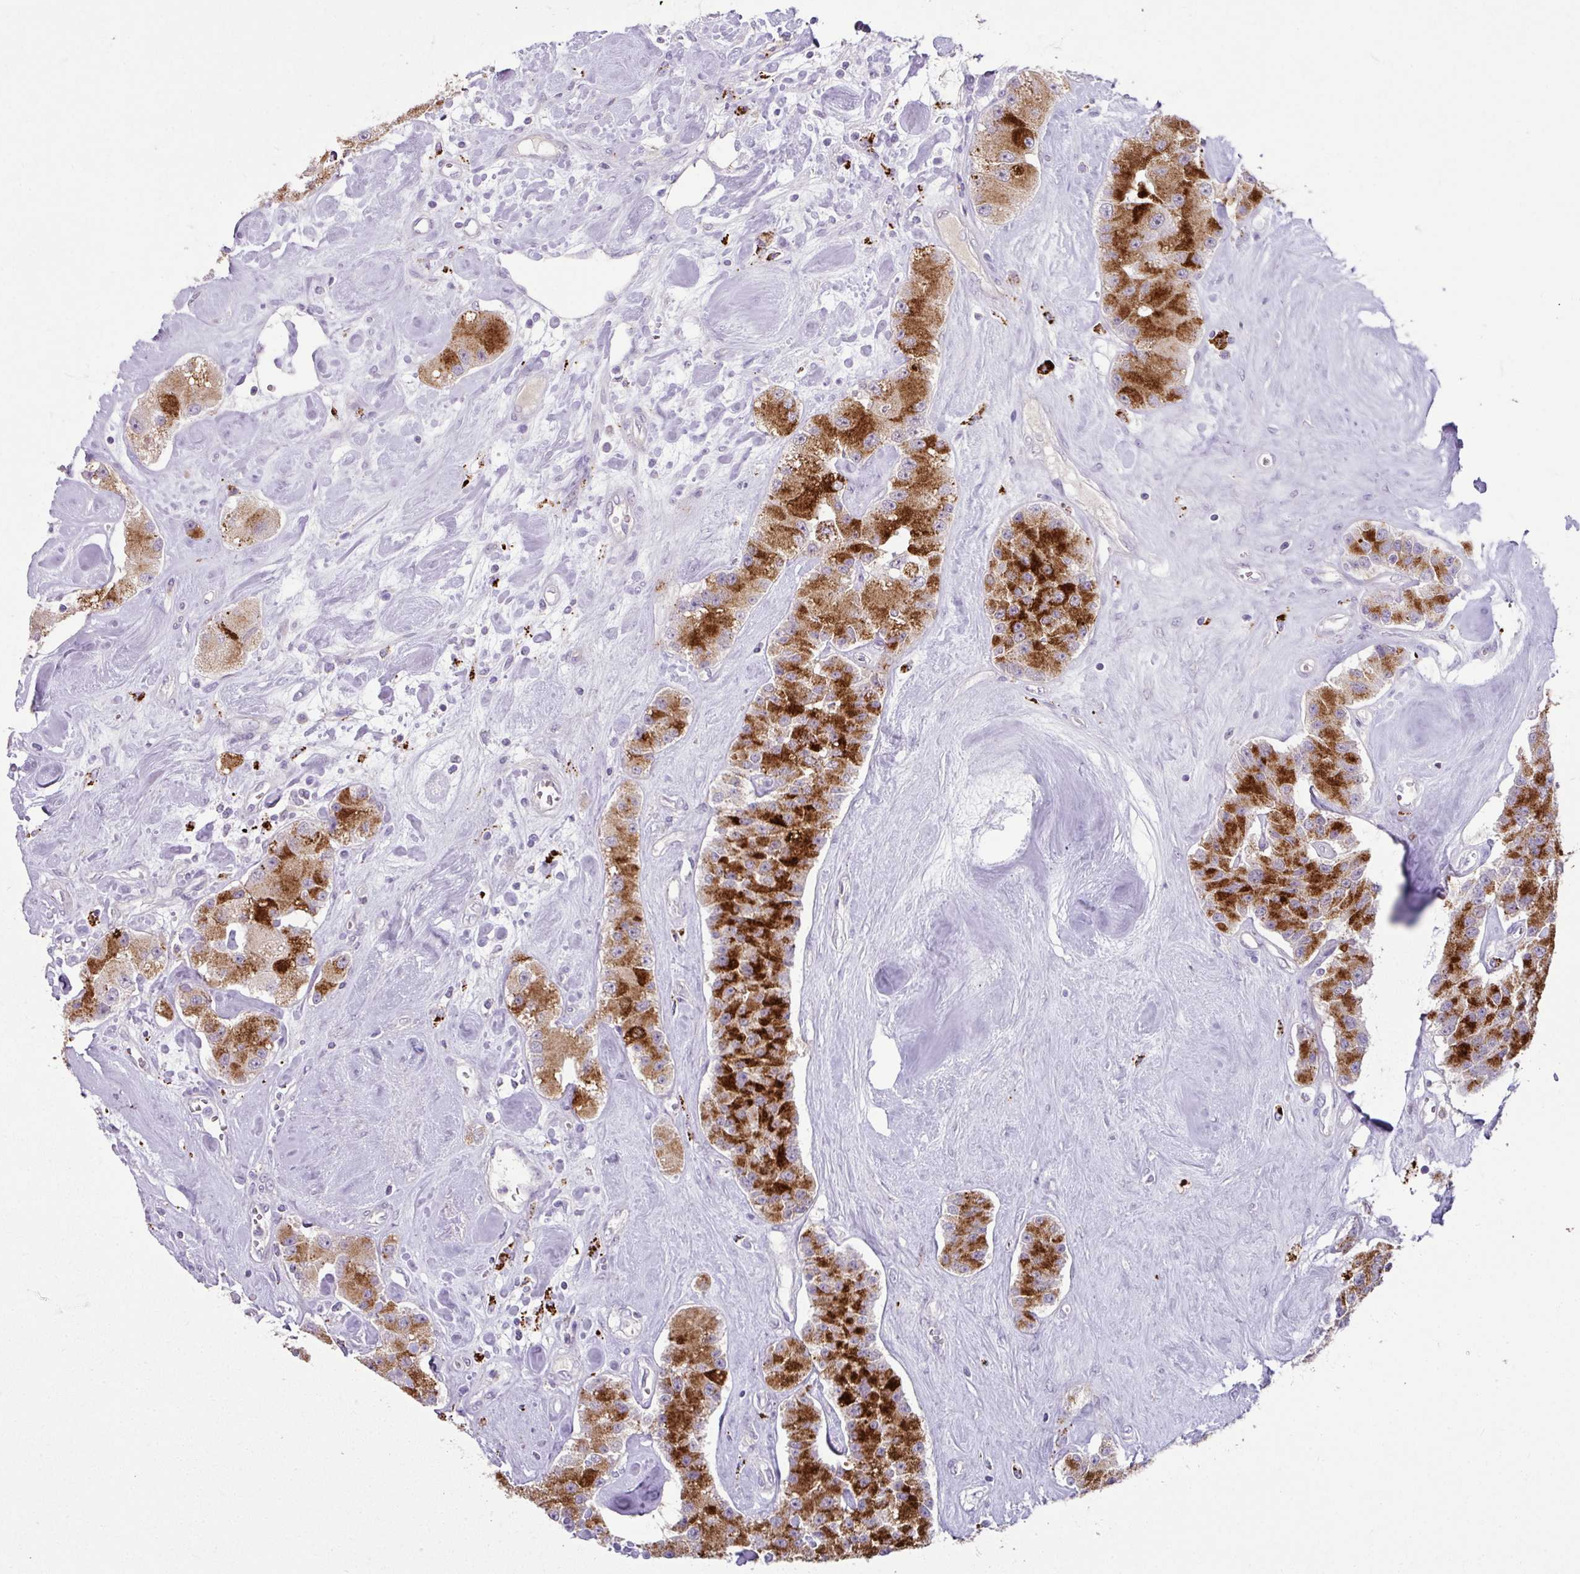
{"staining": {"intensity": "strong", "quantity": ">75%", "location": "cytoplasmic/membranous"}, "tissue": "carcinoid", "cell_type": "Tumor cells", "image_type": "cancer", "snomed": [{"axis": "morphology", "description": "Carcinoid, malignant, NOS"}, {"axis": "topography", "description": "Pancreas"}], "caption": "Brown immunohistochemical staining in human carcinoid (malignant) exhibits strong cytoplasmic/membranous positivity in about >75% of tumor cells.", "gene": "PLEKHH3", "patient": {"sex": "male", "age": 41}}